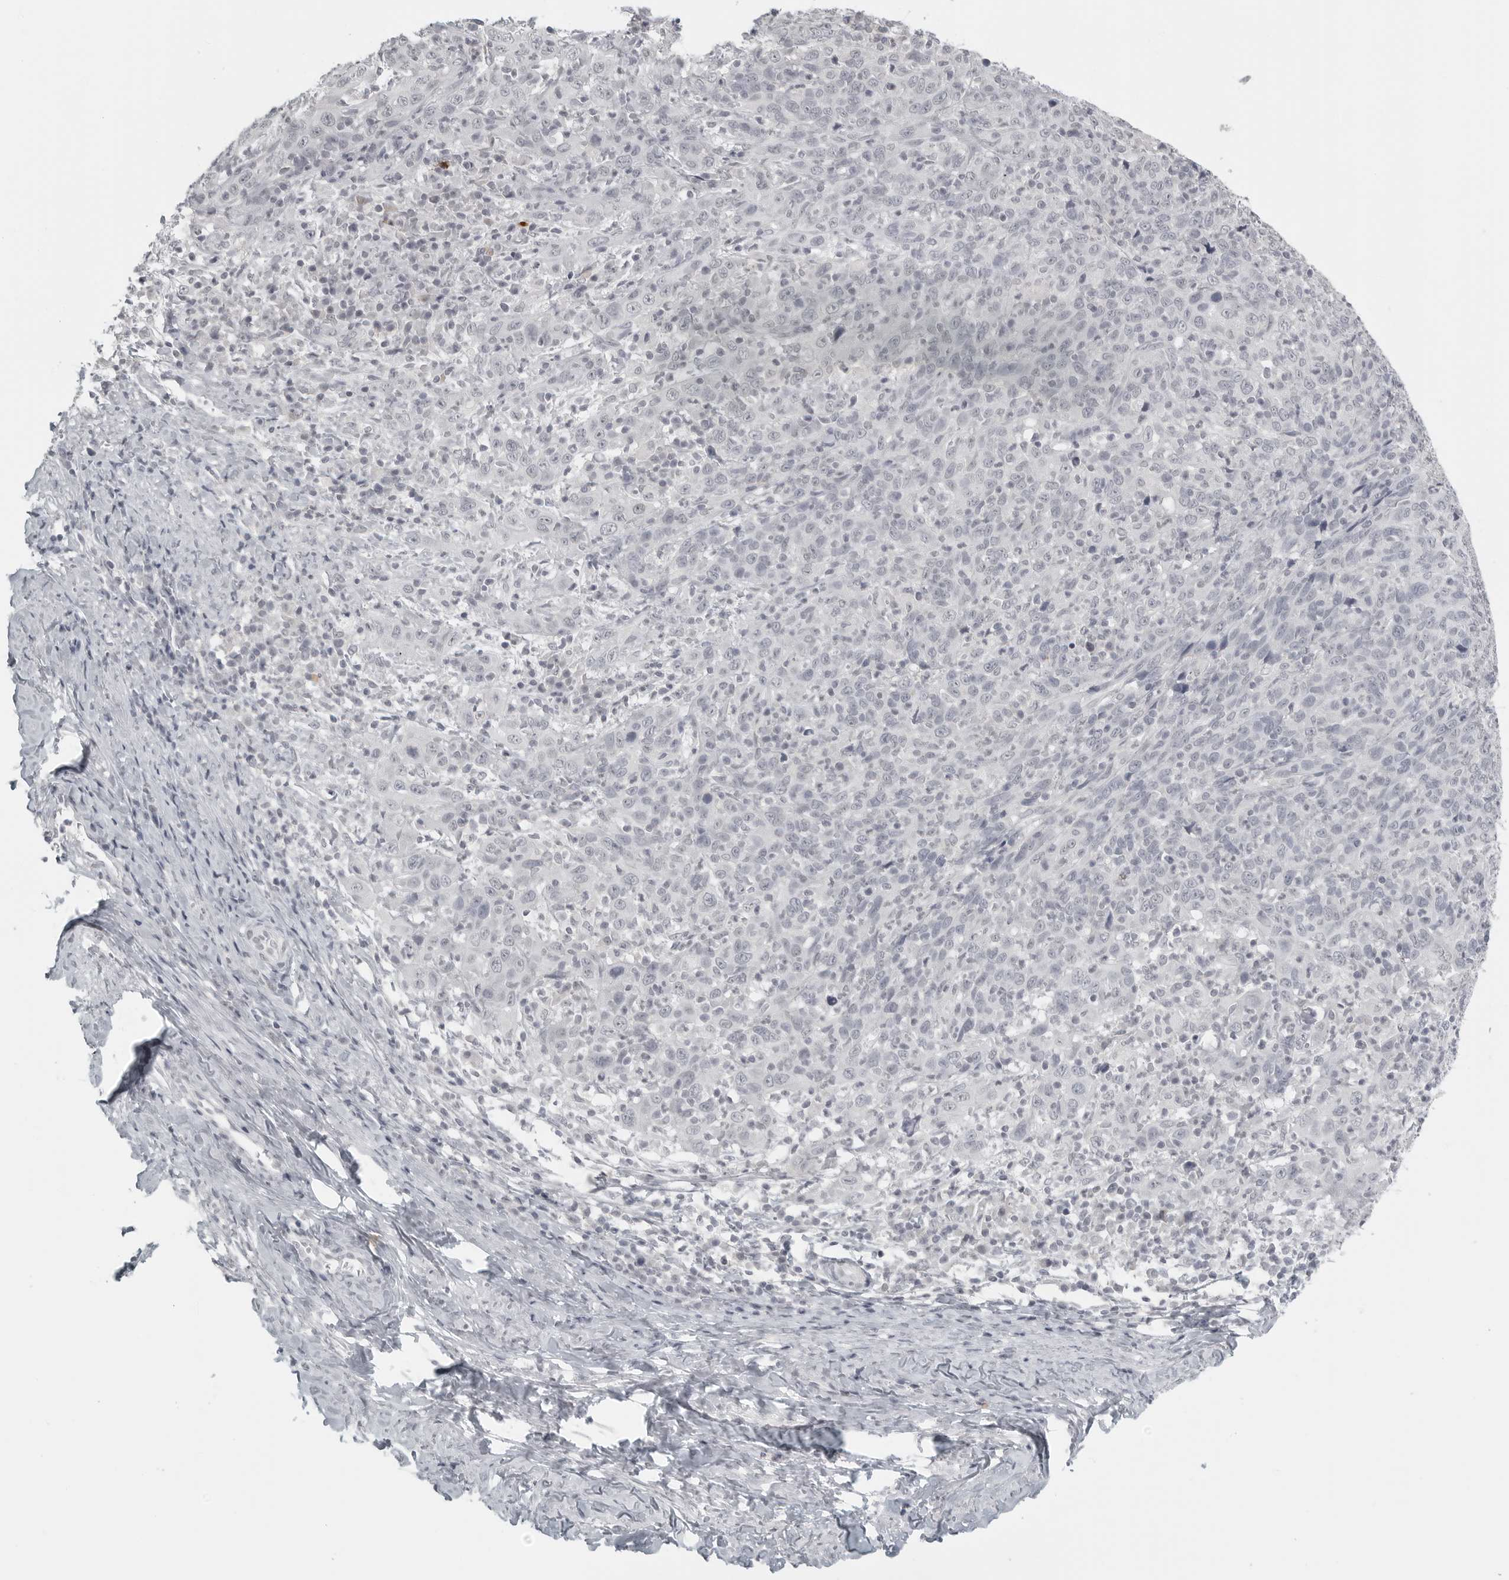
{"staining": {"intensity": "weak", "quantity": "<25%", "location": "nuclear"}, "tissue": "cervical cancer", "cell_type": "Tumor cells", "image_type": "cancer", "snomed": [{"axis": "morphology", "description": "Squamous cell carcinoma, NOS"}, {"axis": "topography", "description": "Cervix"}], "caption": "This photomicrograph is of cervical cancer (squamous cell carcinoma) stained with immunohistochemistry (IHC) to label a protein in brown with the nuclei are counter-stained blue. There is no expression in tumor cells.", "gene": "BPIFA1", "patient": {"sex": "female", "age": 46}}